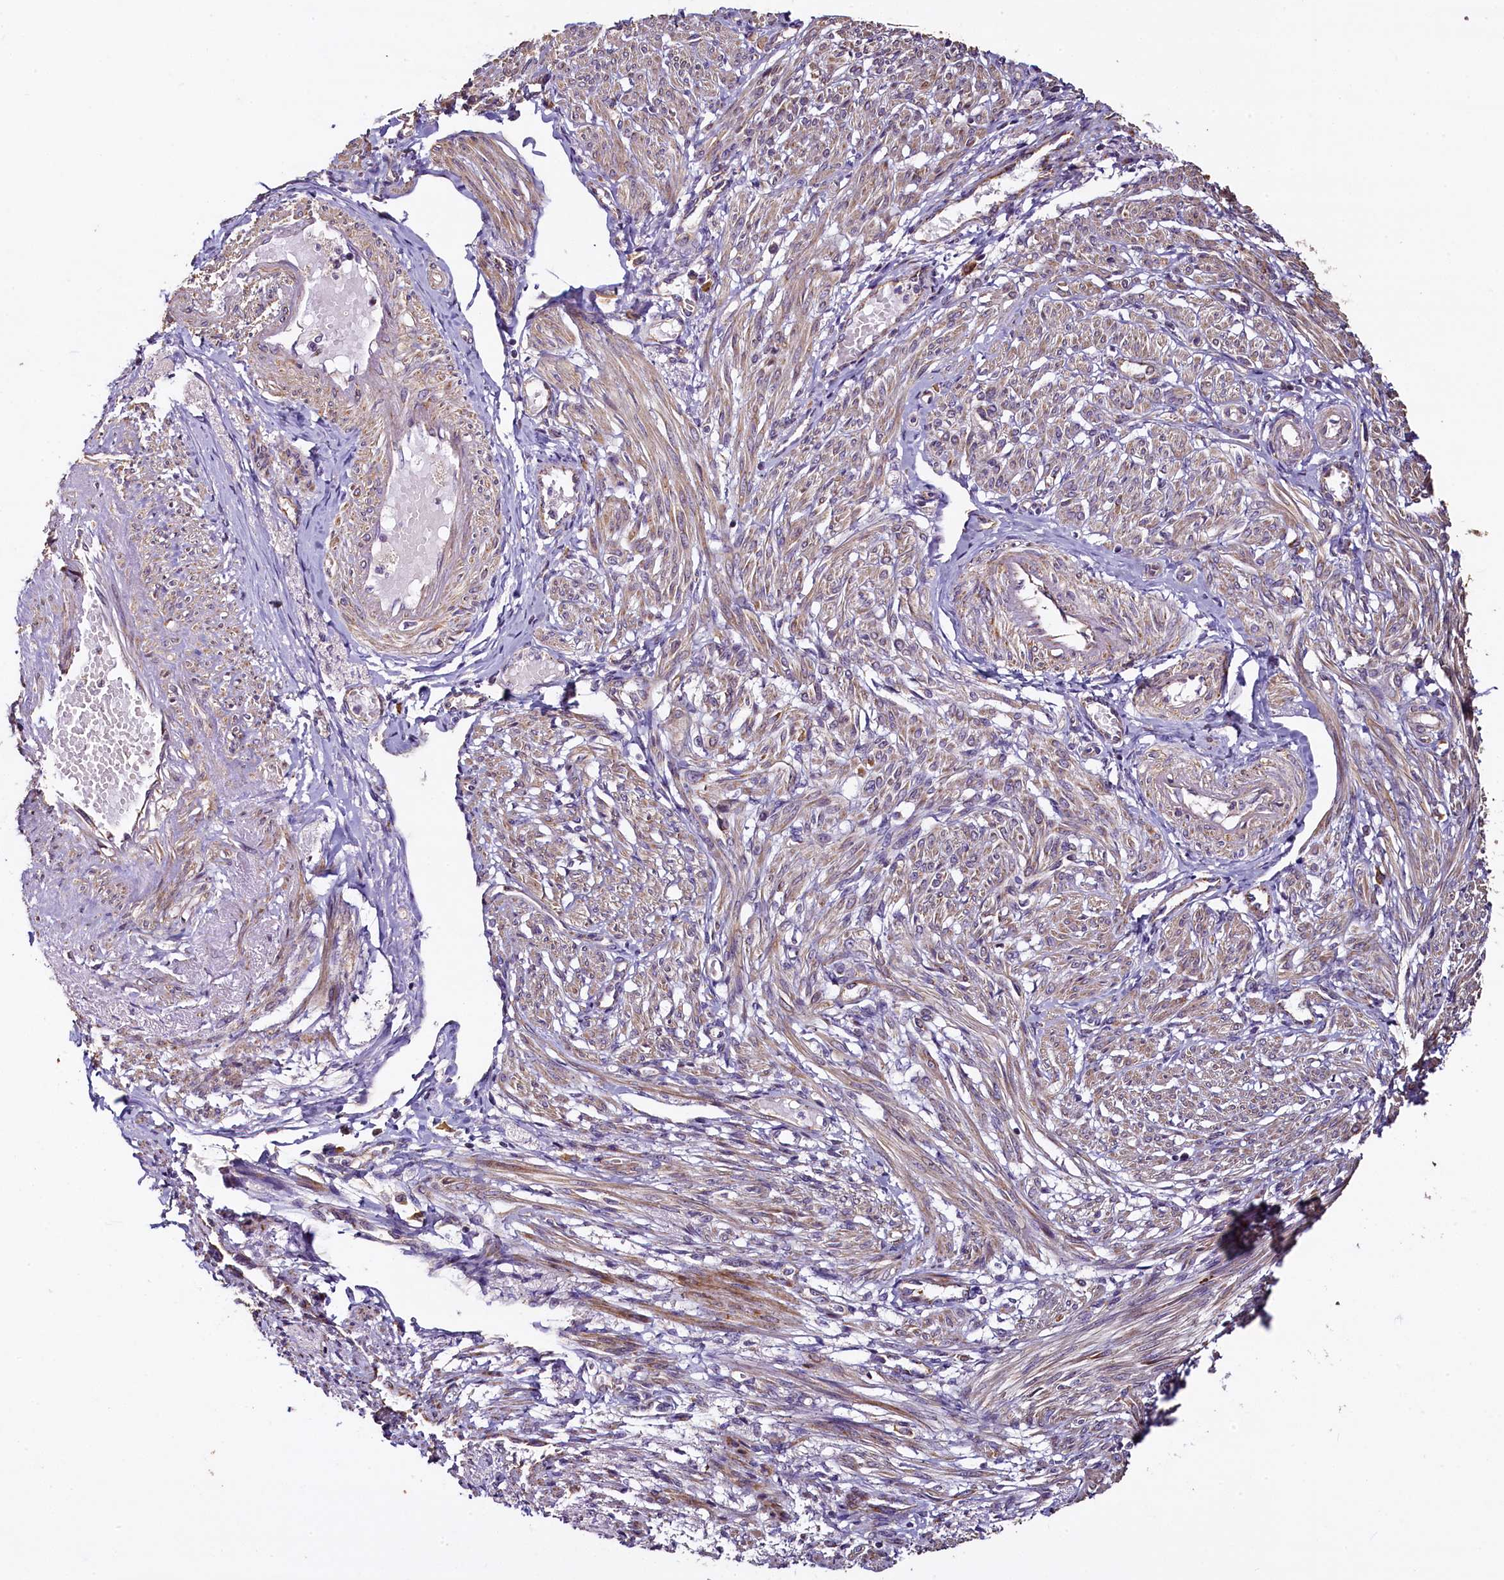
{"staining": {"intensity": "weak", "quantity": "25%-75%", "location": "cytoplasmic/membranous"}, "tissue": "smooth muscle", "cell_type": "Smooth muscle cells", "image_type": "normal", "snomed": [{"axis": "morphology", "description": "Normal tissue, NOS"}, {"axis": "topography", "description": "Smooth muscle"}], "caption": "This histopathology image exhibits immunohistochemistry (IHC) staining of unremarkable human smooth muscle, with low weak cytoplasmic/membranous staining in approximately 25%-75% of smooth muscle cells.", "gene": "COQ9", "patient": {"sex": "female", "age": 39}}